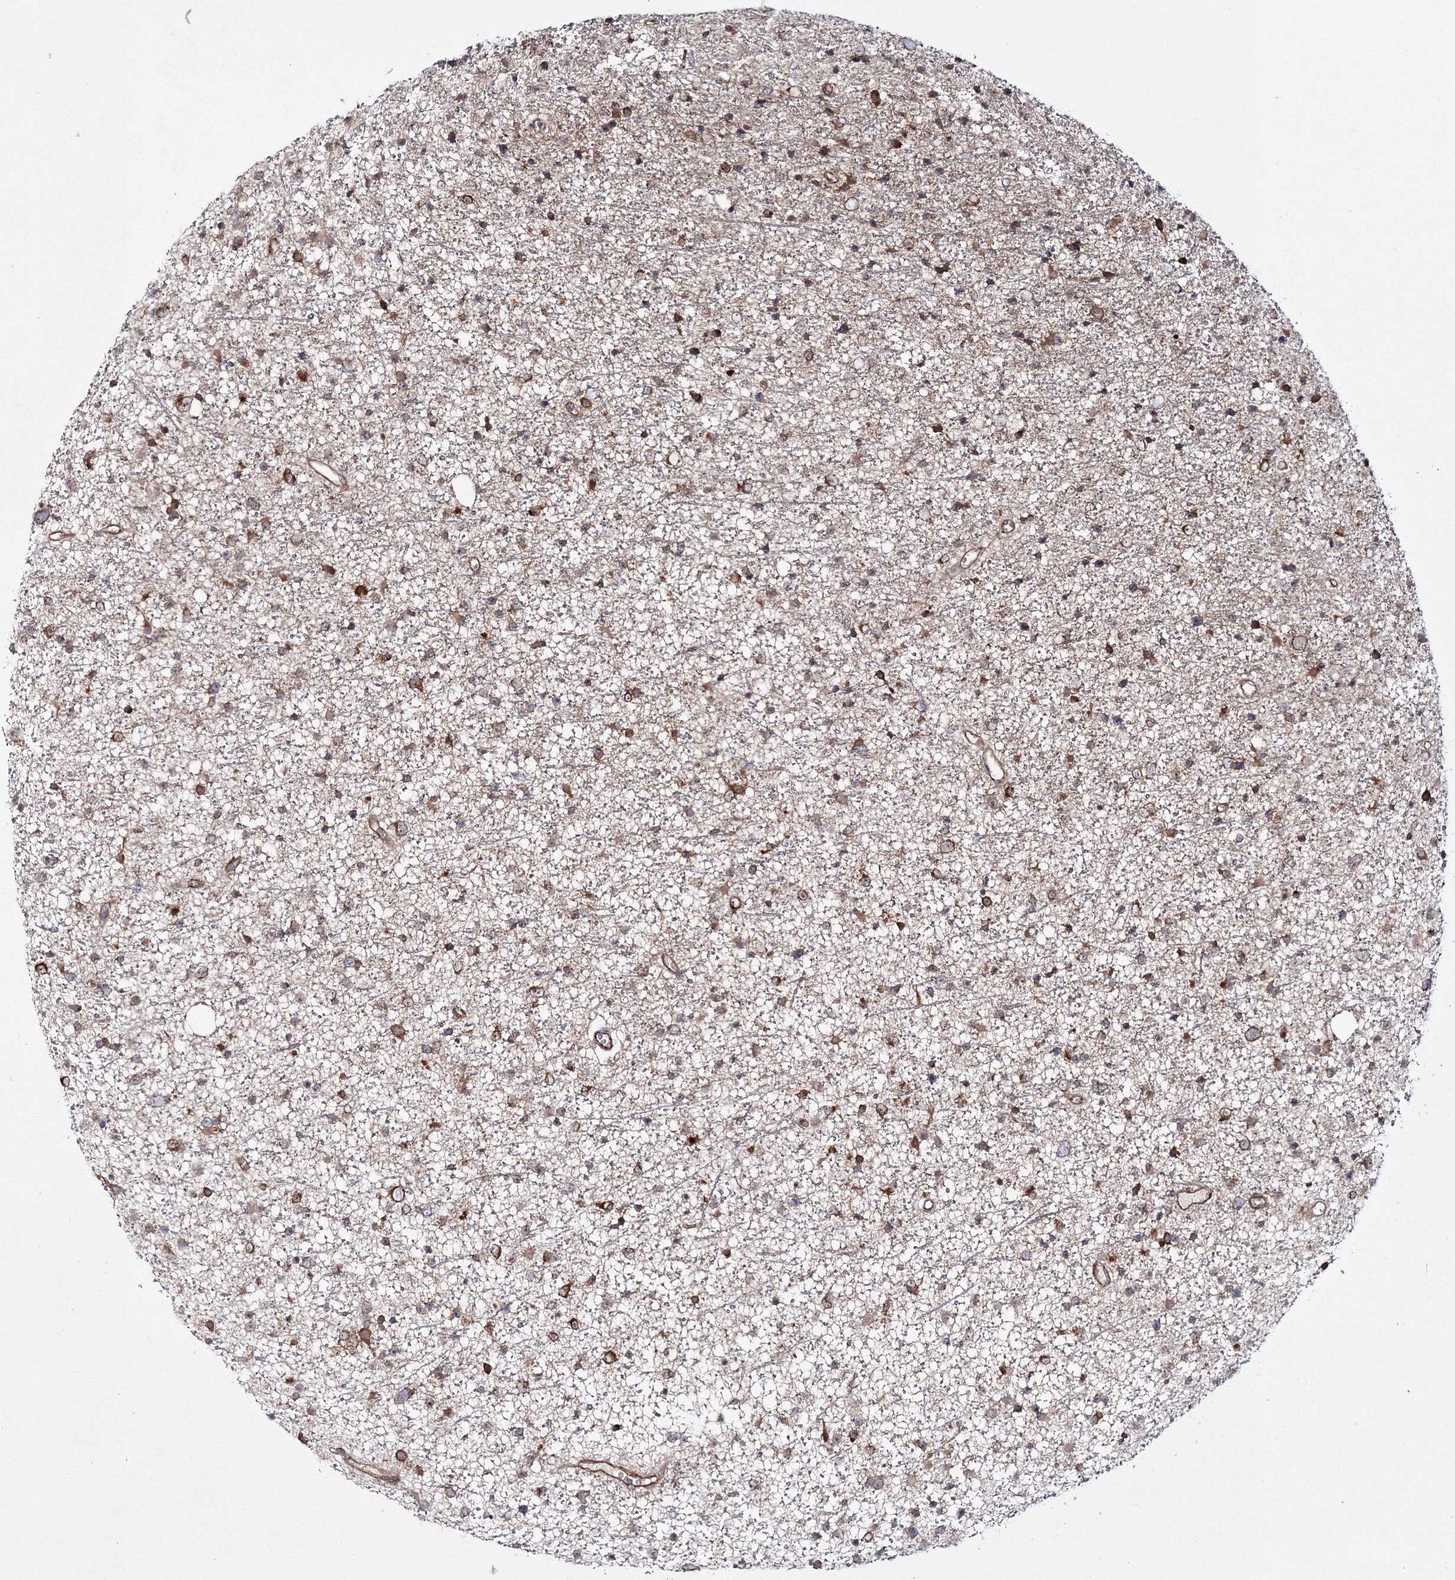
{"staining": {"intensity": "moderate", "quantity": "25%-75%", "location": "cytoplasmic/membranous"}, "tissue": "glioma", "cell_type": "Tumor cells", "image_type": "cancer", "snomed": [{"axis": "morphology", "description": "Glioma, malignant, Low grade"}, {"axis": "topography", "description": "Cerebral cortex"}], "caption": "DAB (3,3'-diaminobenzidine) immunohistochemical staining of human glioma demonstrates moderate cytoplasmic/membranous protein staining in about 25%-75% of tumor cells.", "gene": "HARS1", "patient": {"sex": "female", "age": 39}}